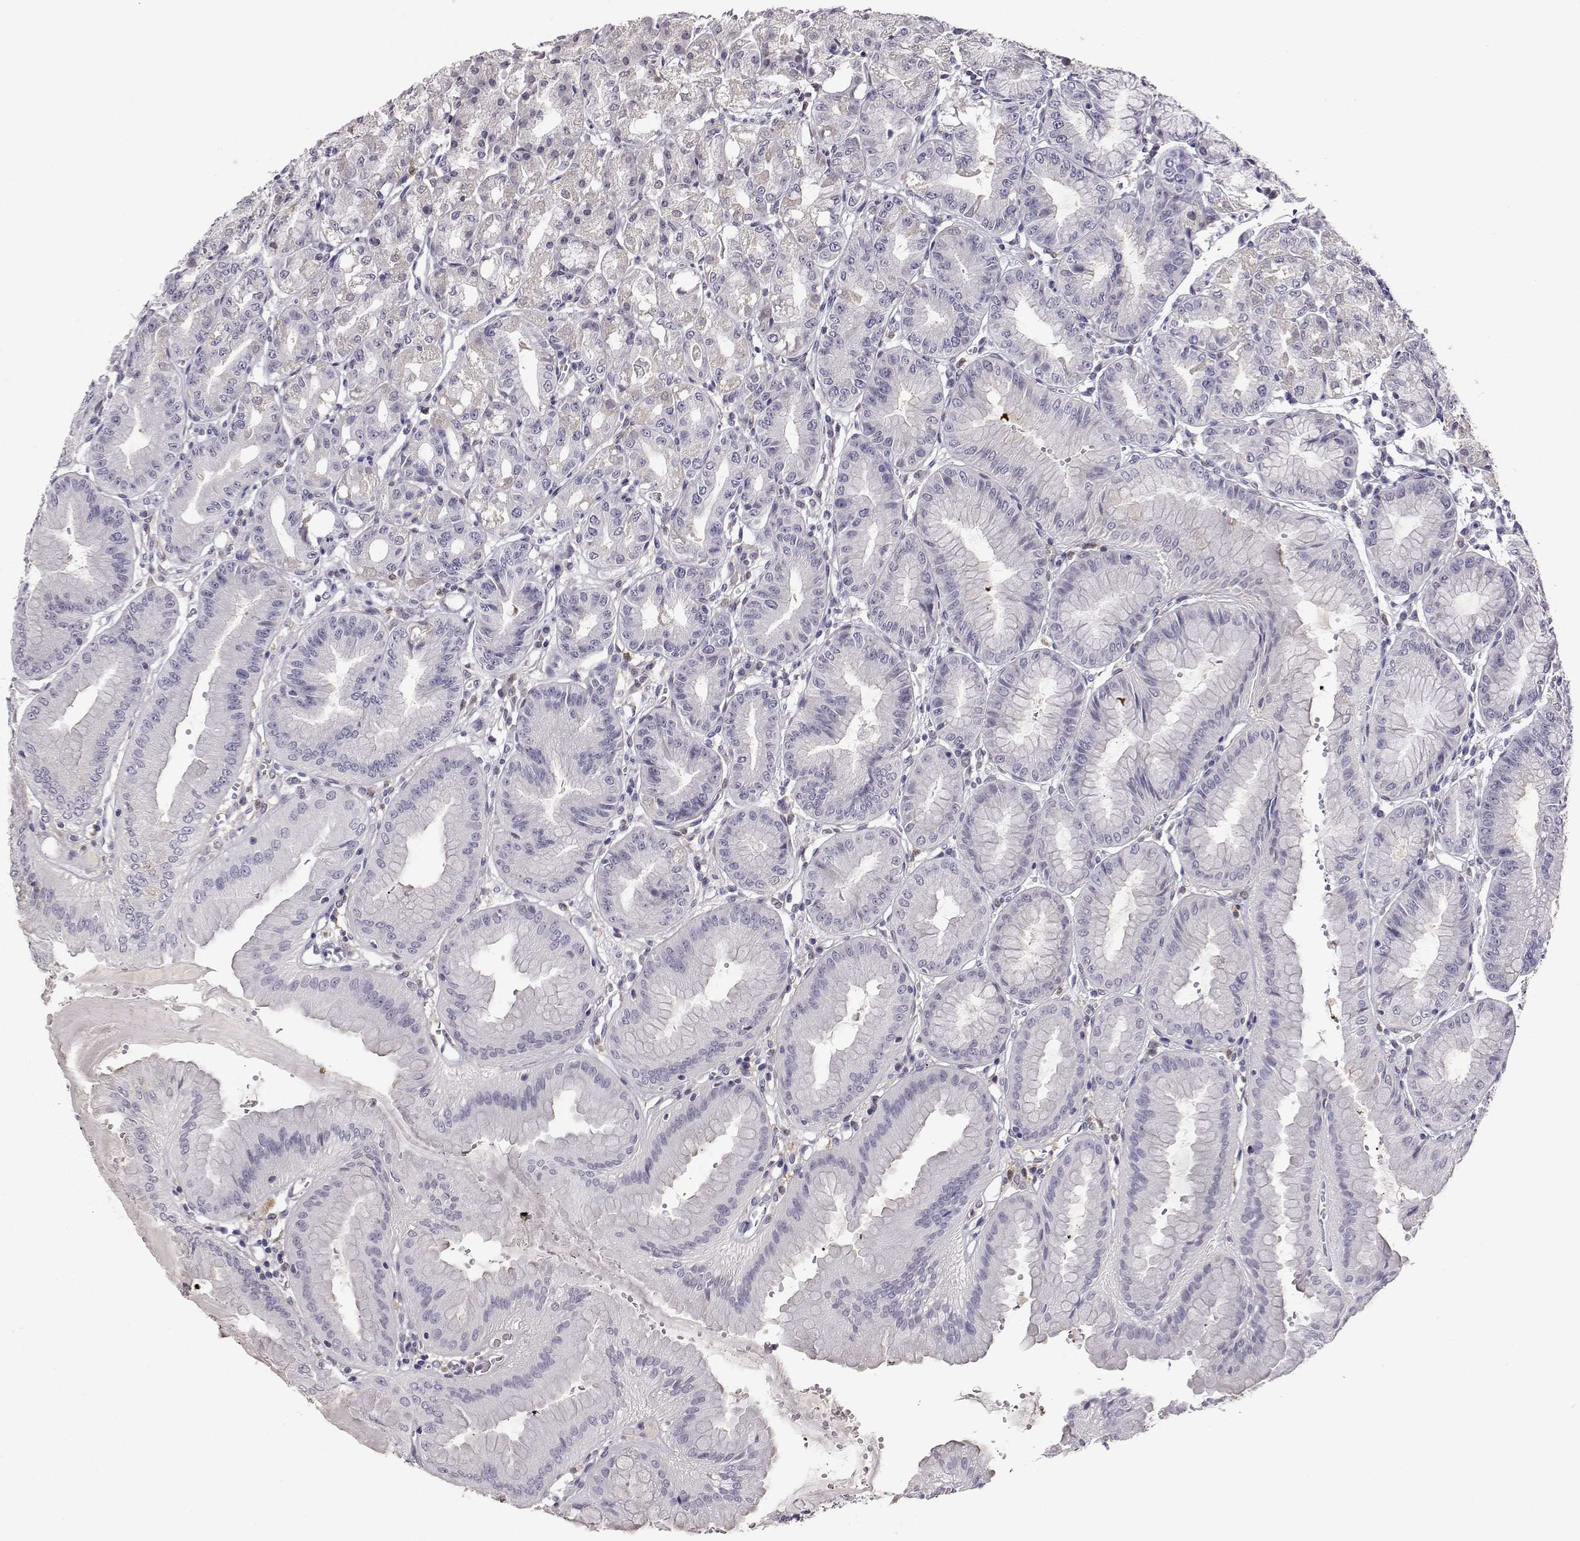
{"staining": {"intensity": "negative", "quantity": "none", "location": "none"}, "tissue": "stomach", "cell_type": "Glandular cells", "image_type": "normal", "snomed": [{"axis": "morphology", "description": "Normal tissue, NOS"}, {"axis": "topography", "description": "Stomach, lower"}], "caption": "IHC of unremarkable human stomach displays no staining in glandular cells. (Stains: DAB (3,3'-diaminobenzidine) immunohistochemistry (IHC) with hematoxylin counter stain, Microscopy: brightfield microscopy at high magnification).", "gene": "AKR1B1", "patient": {"sex": "male", "age": 71}}